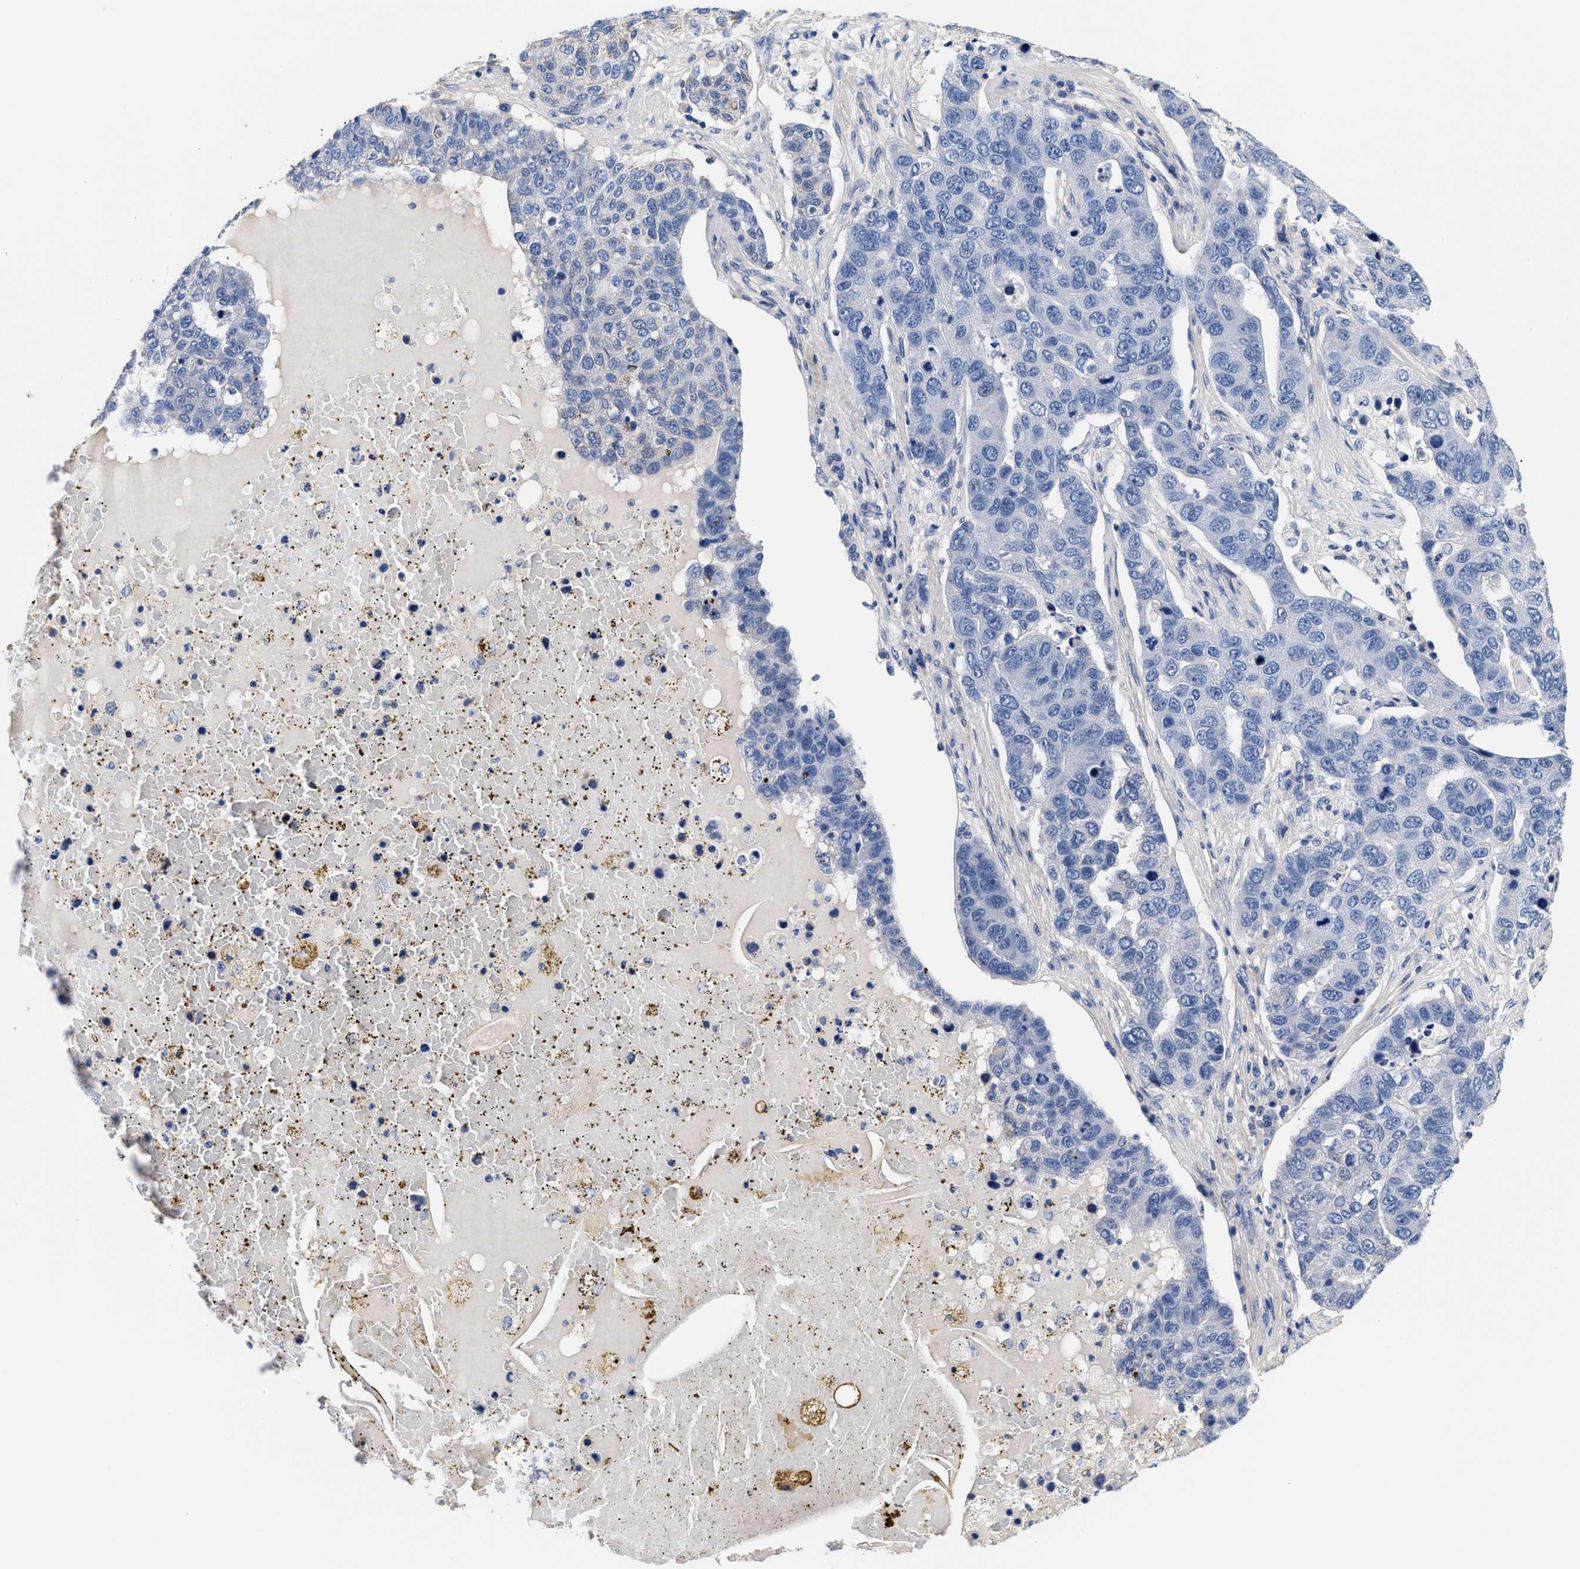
{"staining": {"intensity": "negative", "quantity": "none", "location": "none"}, "tissue": "pancreatic cancer", "cell_type": "Tumor cells", "image_type": "cancer", "snomed": [{"axis": "morphology", "description": "Adenocarcinoma, NOS"}, {"axis": "topography", "description": "Pancreas"}], "caption": "There is no significant staining in tumor cells of pancreatic adenocarcinoma.", "gene": "ACTL7B", "patient": {"sex": "female", "age": 61}}